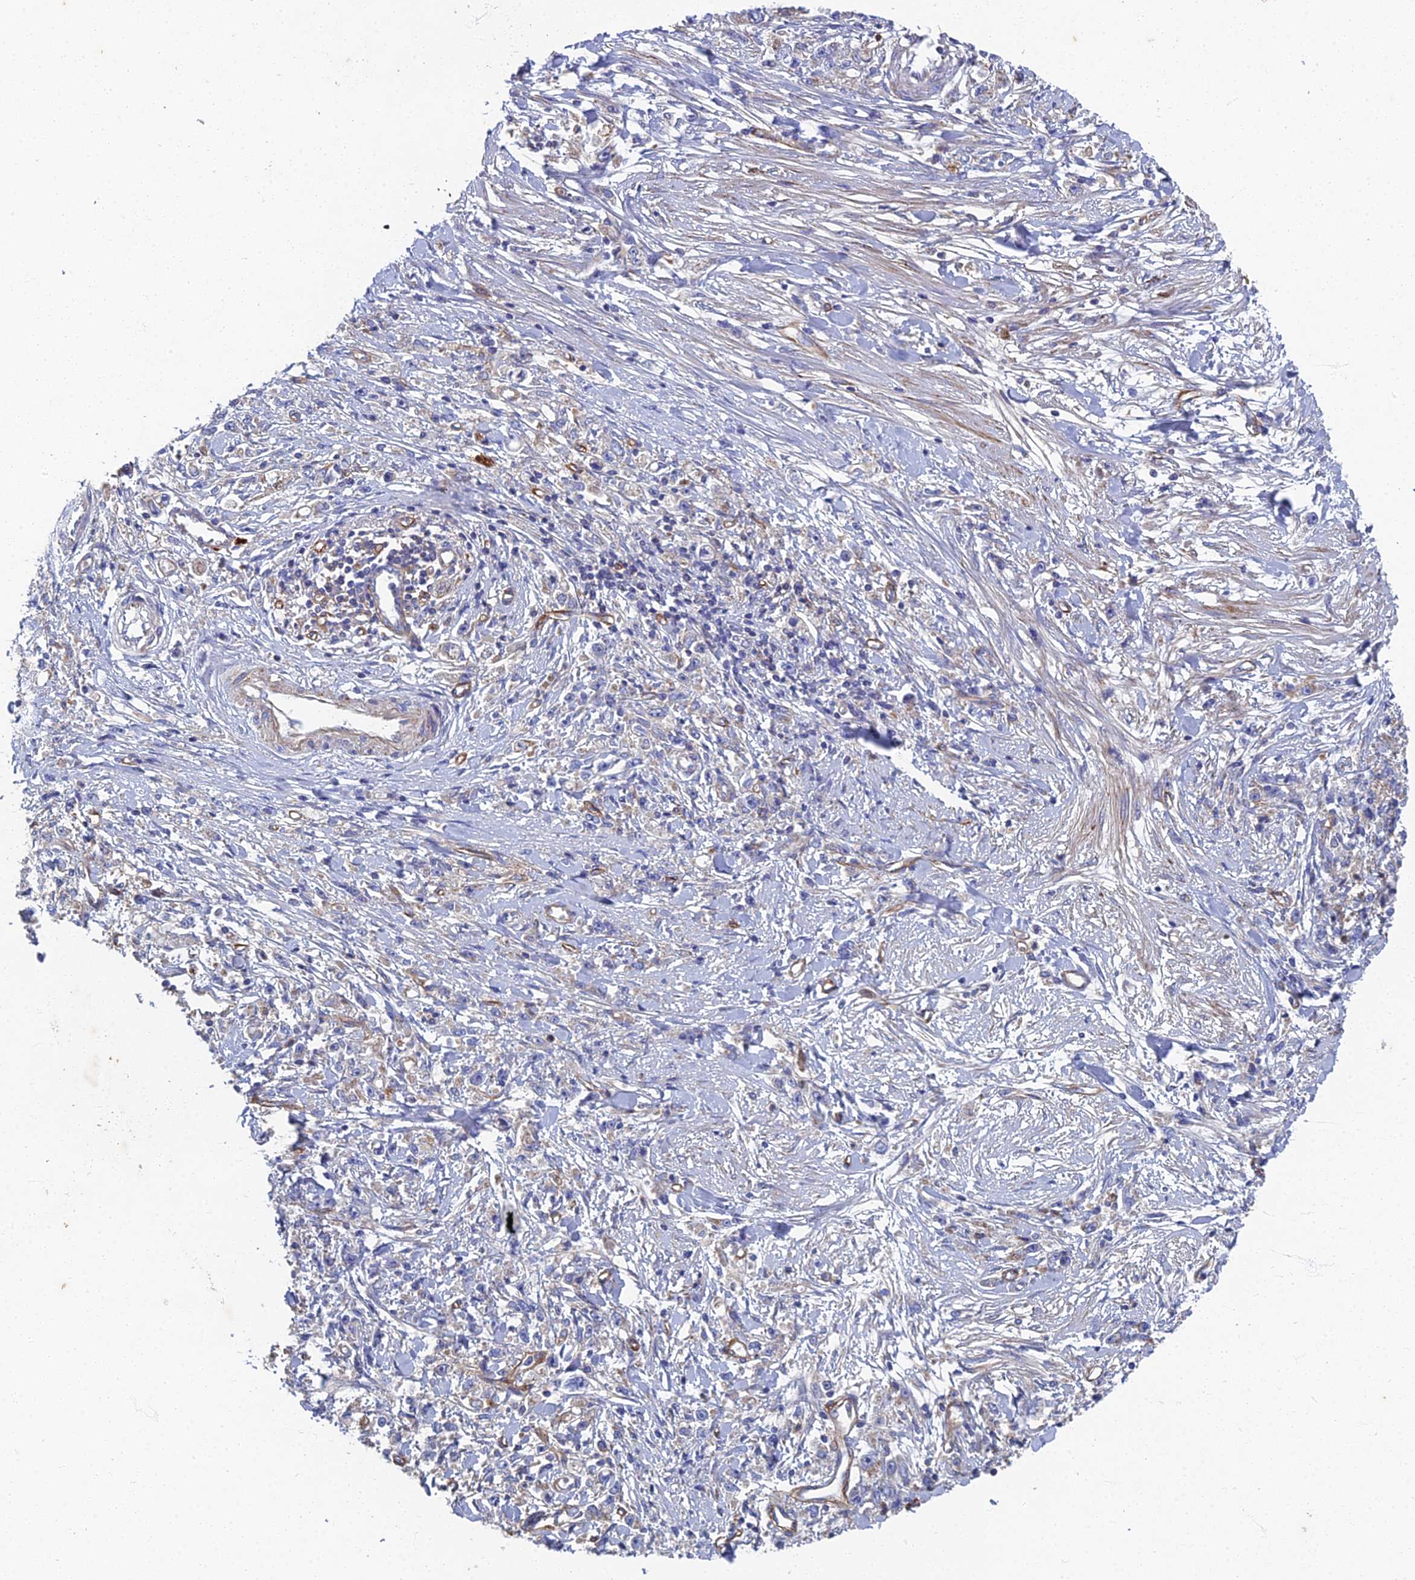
{"staining": {"intensity": "negative", "quantity": "none", "location": "none"}, "tissue": "stomach cancer", "cell_type": "Tumor cells", "image_type": "cancer", "snomed": [{"axis": "morphology", "description": "Adenocarcinoma, NOS"}, {"axis": "topography", "description": "Stomach"}], "caption": "A micrograph of stomach cancer (adenocarcinoma) stained for a protein exhibits no brown staining in tumor cells.", "gene": "RNASEK", "patient": {"sex": "female", "age": 59}}